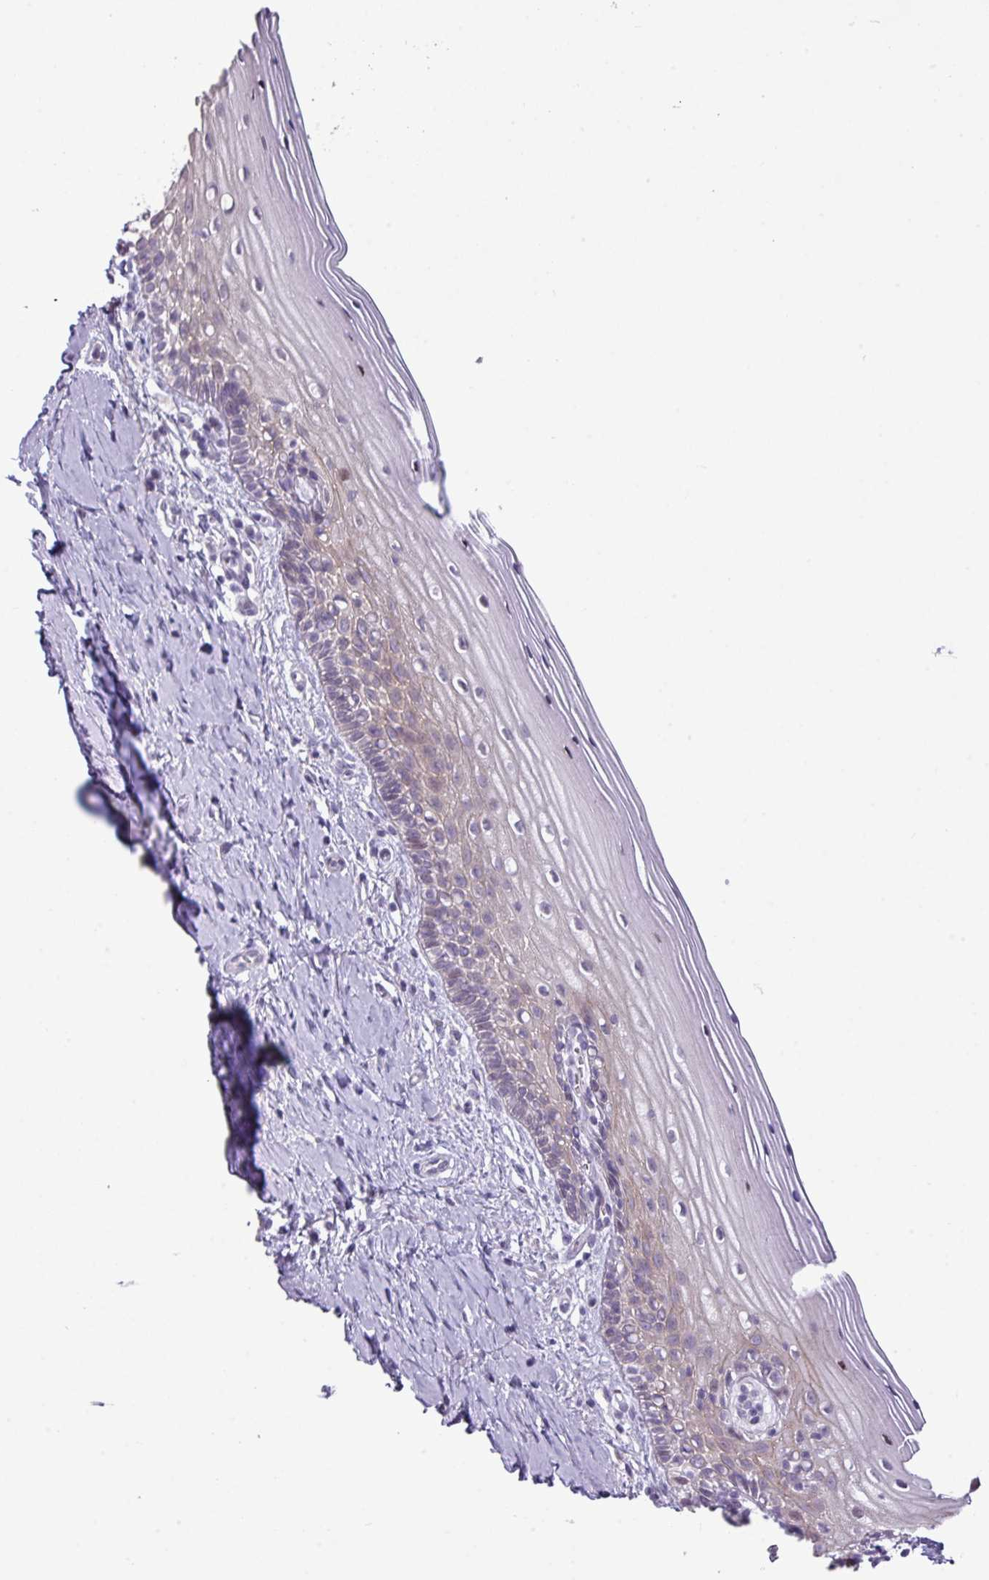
{"staining": {"intensity": "strong", "quantity": "25%-75%", "location": "cytoplasmic/membranous,nuclear"}, "tissue": "cervix", "cell_type": "Glandular cells", "image_type": "normal", "snomed": [{"axis": "morphology", "description": "Normal tissue, NOS"}, {"axis": "topography", "description": "Cervix"}], "caption": "IHC micrograph of normal cervix stained for a protein (brown), which reveals high levels of strong cytoplasmic/membranous,nuclear positivity in approximately 25%-75% of glandular cells.", "gene": "ANKRD13B", "patient": {"sex": "female", "age": 44}}